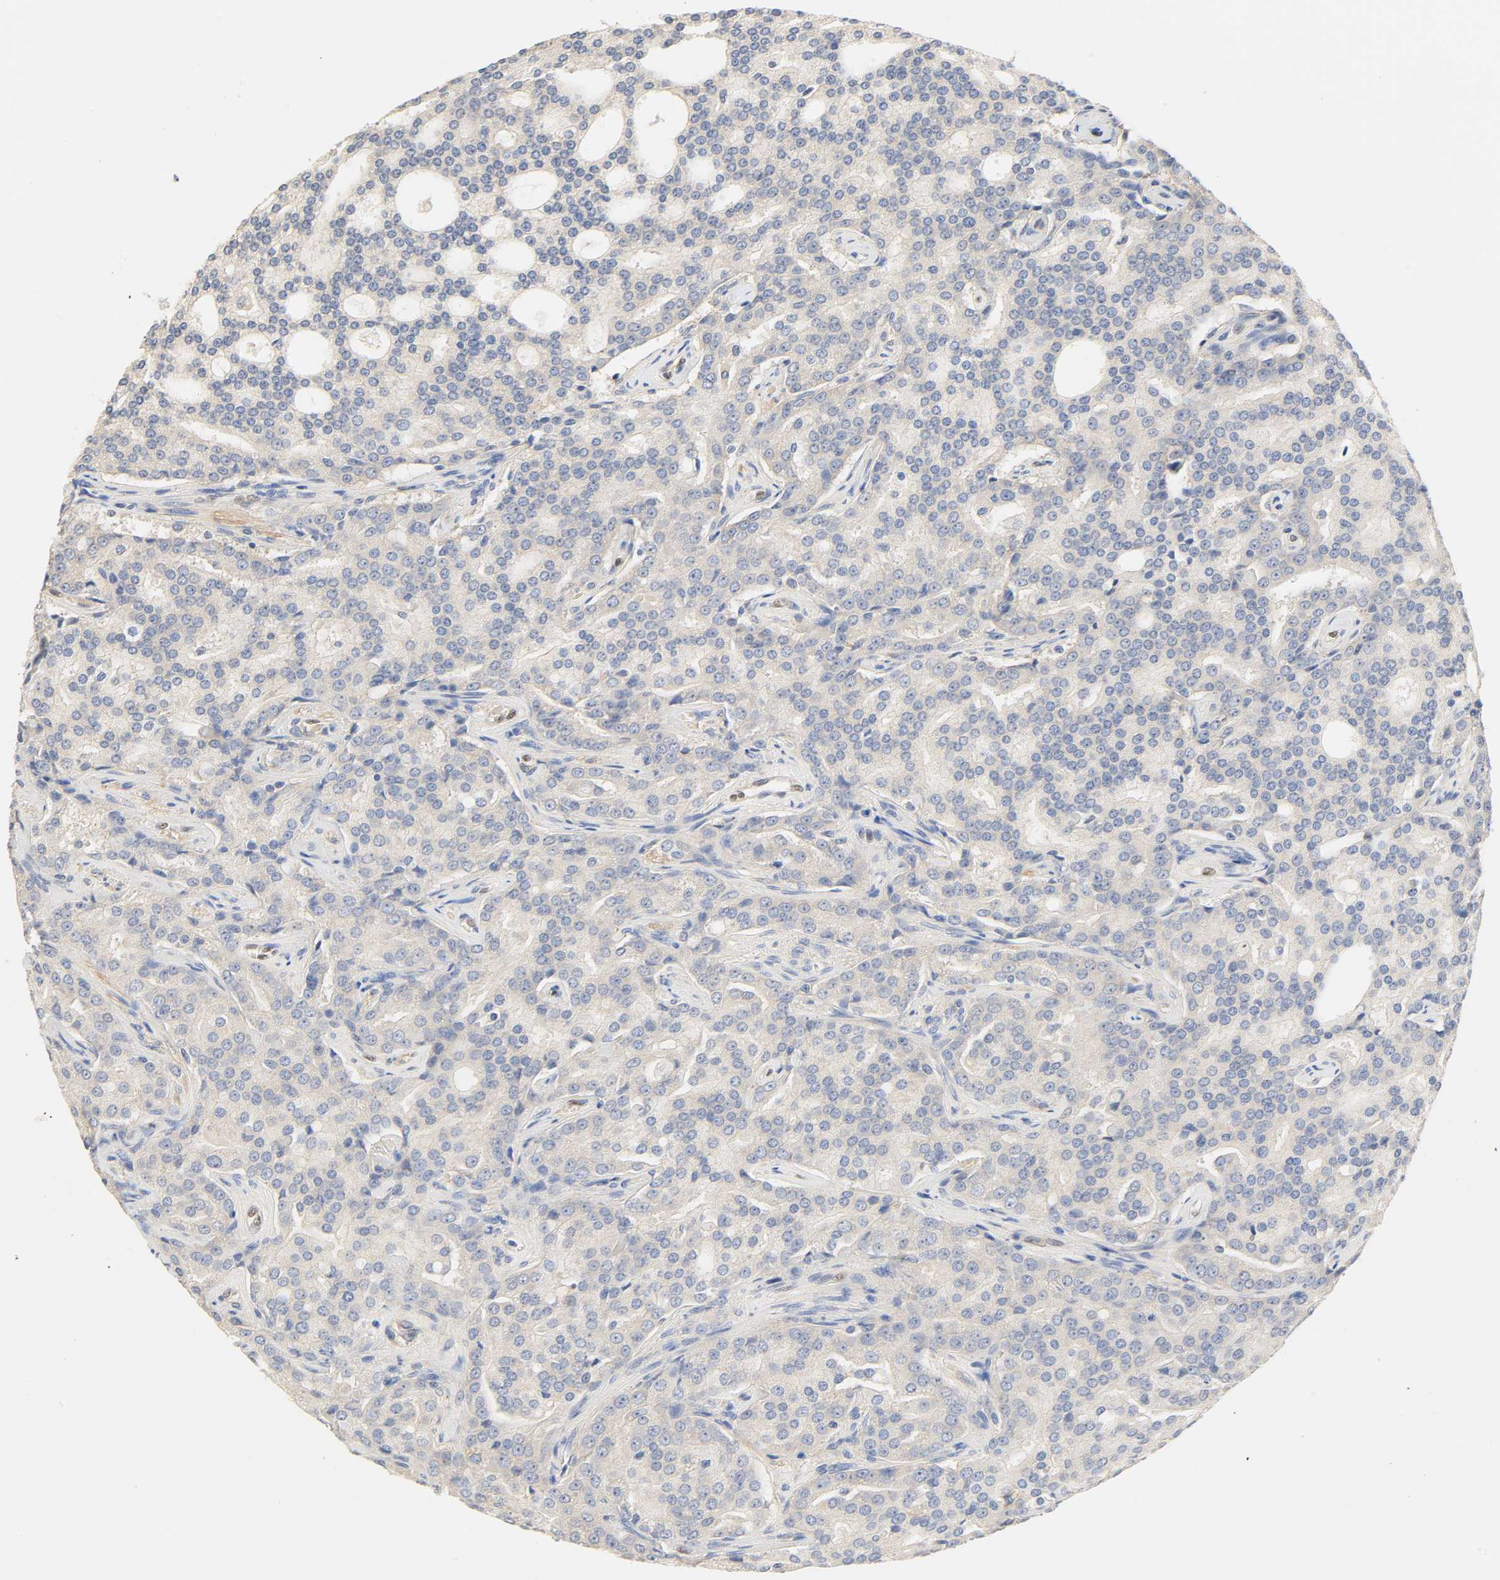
{"staining": {"intensity": "negative", "quantity": "none", "location": "none"}, "tissue": "prostate cancer", "cell_type": "Tumor cells", "image_type": "cancer", "snomed": [{"axis": "morphology", "description": "Adenocarcinoma, High grade"}, {"axis": "topography", "description": "Prostate"}], "caption": "IHC of prostate cancer (high-grade adenocarcinoma) exhibits no staining in tumor cells.", "gene": "BORCS8-MEF2B", "patient": {"sex": "male", "age": 72}}